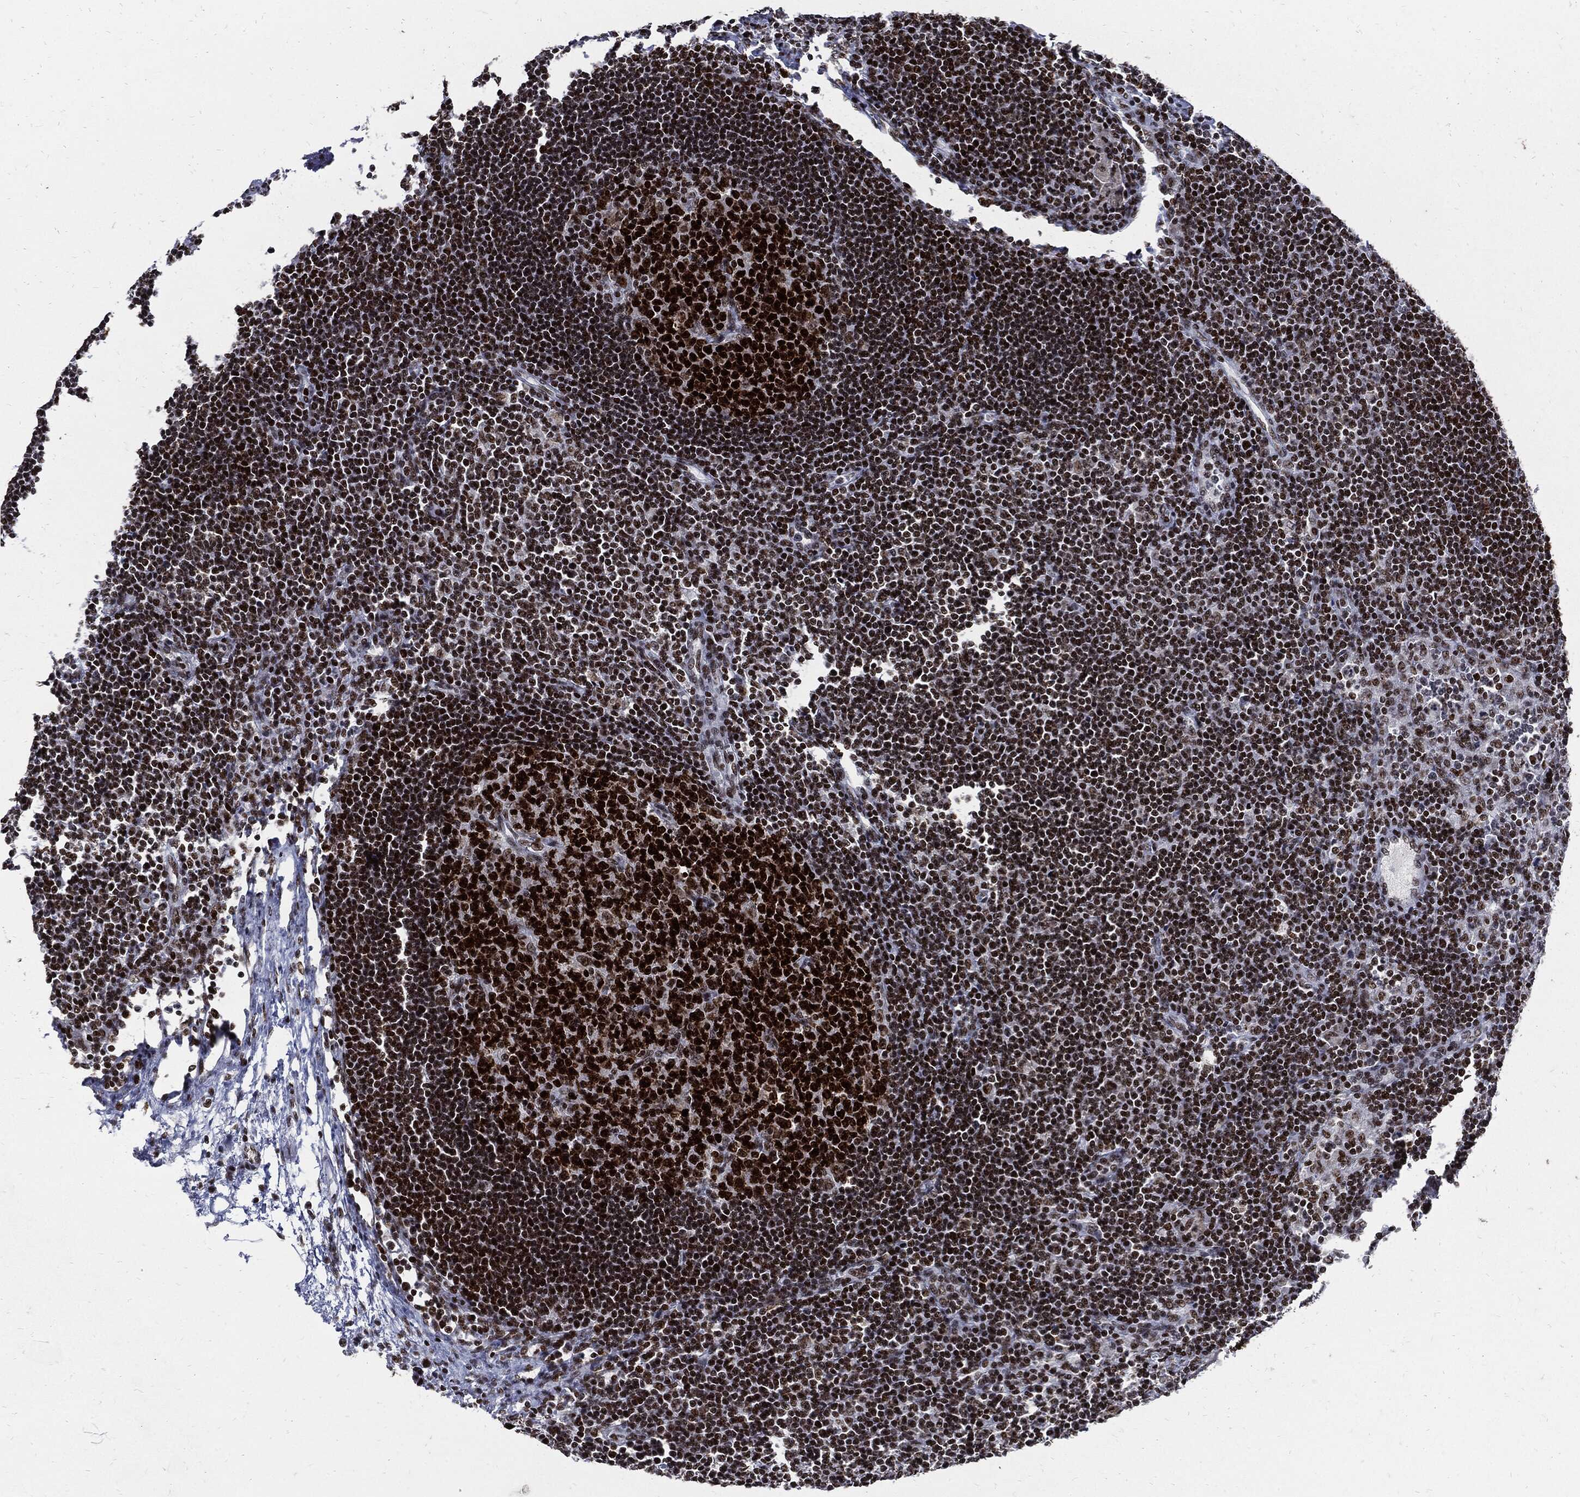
{"staining": {"intensity": "strong", "quantity": ">75%", "location": "nuclear"}, "tissue": "lymph node", "cell_type": "Germinal center cells", "image_type": "normal", "snomed": [{"axis": "morphology", "description": "Normal tissue, NOS"}, {"axis": "topography", "description": "Lymph node"}], "caption": "High-magnification brightfield microscopy of normal lymph node stained with DAB (3,3'-diaminobenzidine) (brown) and counterstained with hematoxylin (blue). germinal center cells exhibit strong nuclear staining is present in about>75% of cells.", "gene": "TERF2", "patient": {"sex": "female", "age": 67}}